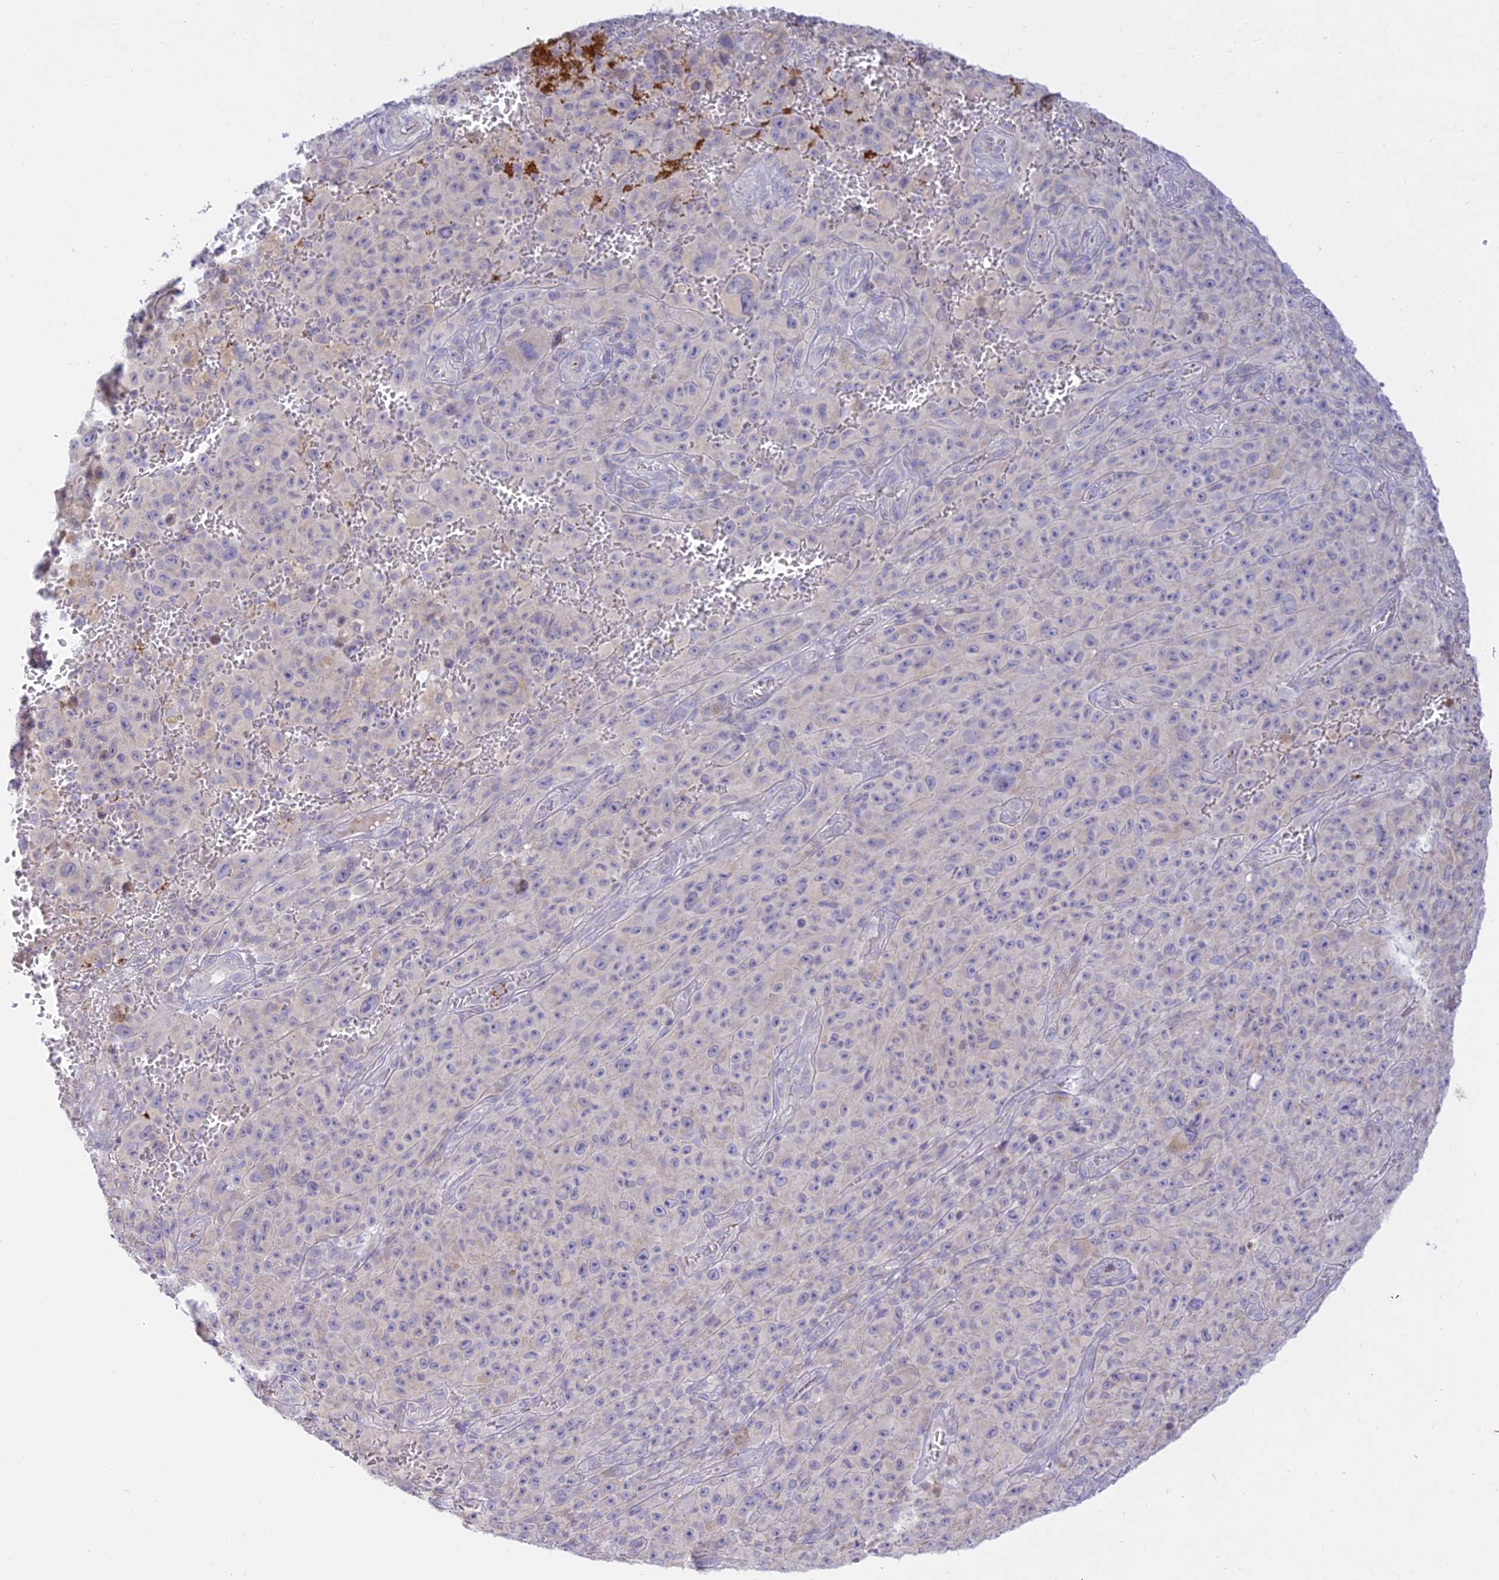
{"staining": {"intensity": "negative", "quantity": "none", "location": "none"}, "tissue": "melanoma", "cell_type": "Tumor cells", "image_type": "cancer", "snomed": [{"axis": "morphology", "description": "Malignant melanoma, NOS"}, {"axis": "topography", "description": "Skin"}], "caption": "Tumor cells are negative for protein expression in human melanoma. Nuclei are stained in blue.", "gene": "TMEM40", "patient": {"sex": "female", "age": 82}}